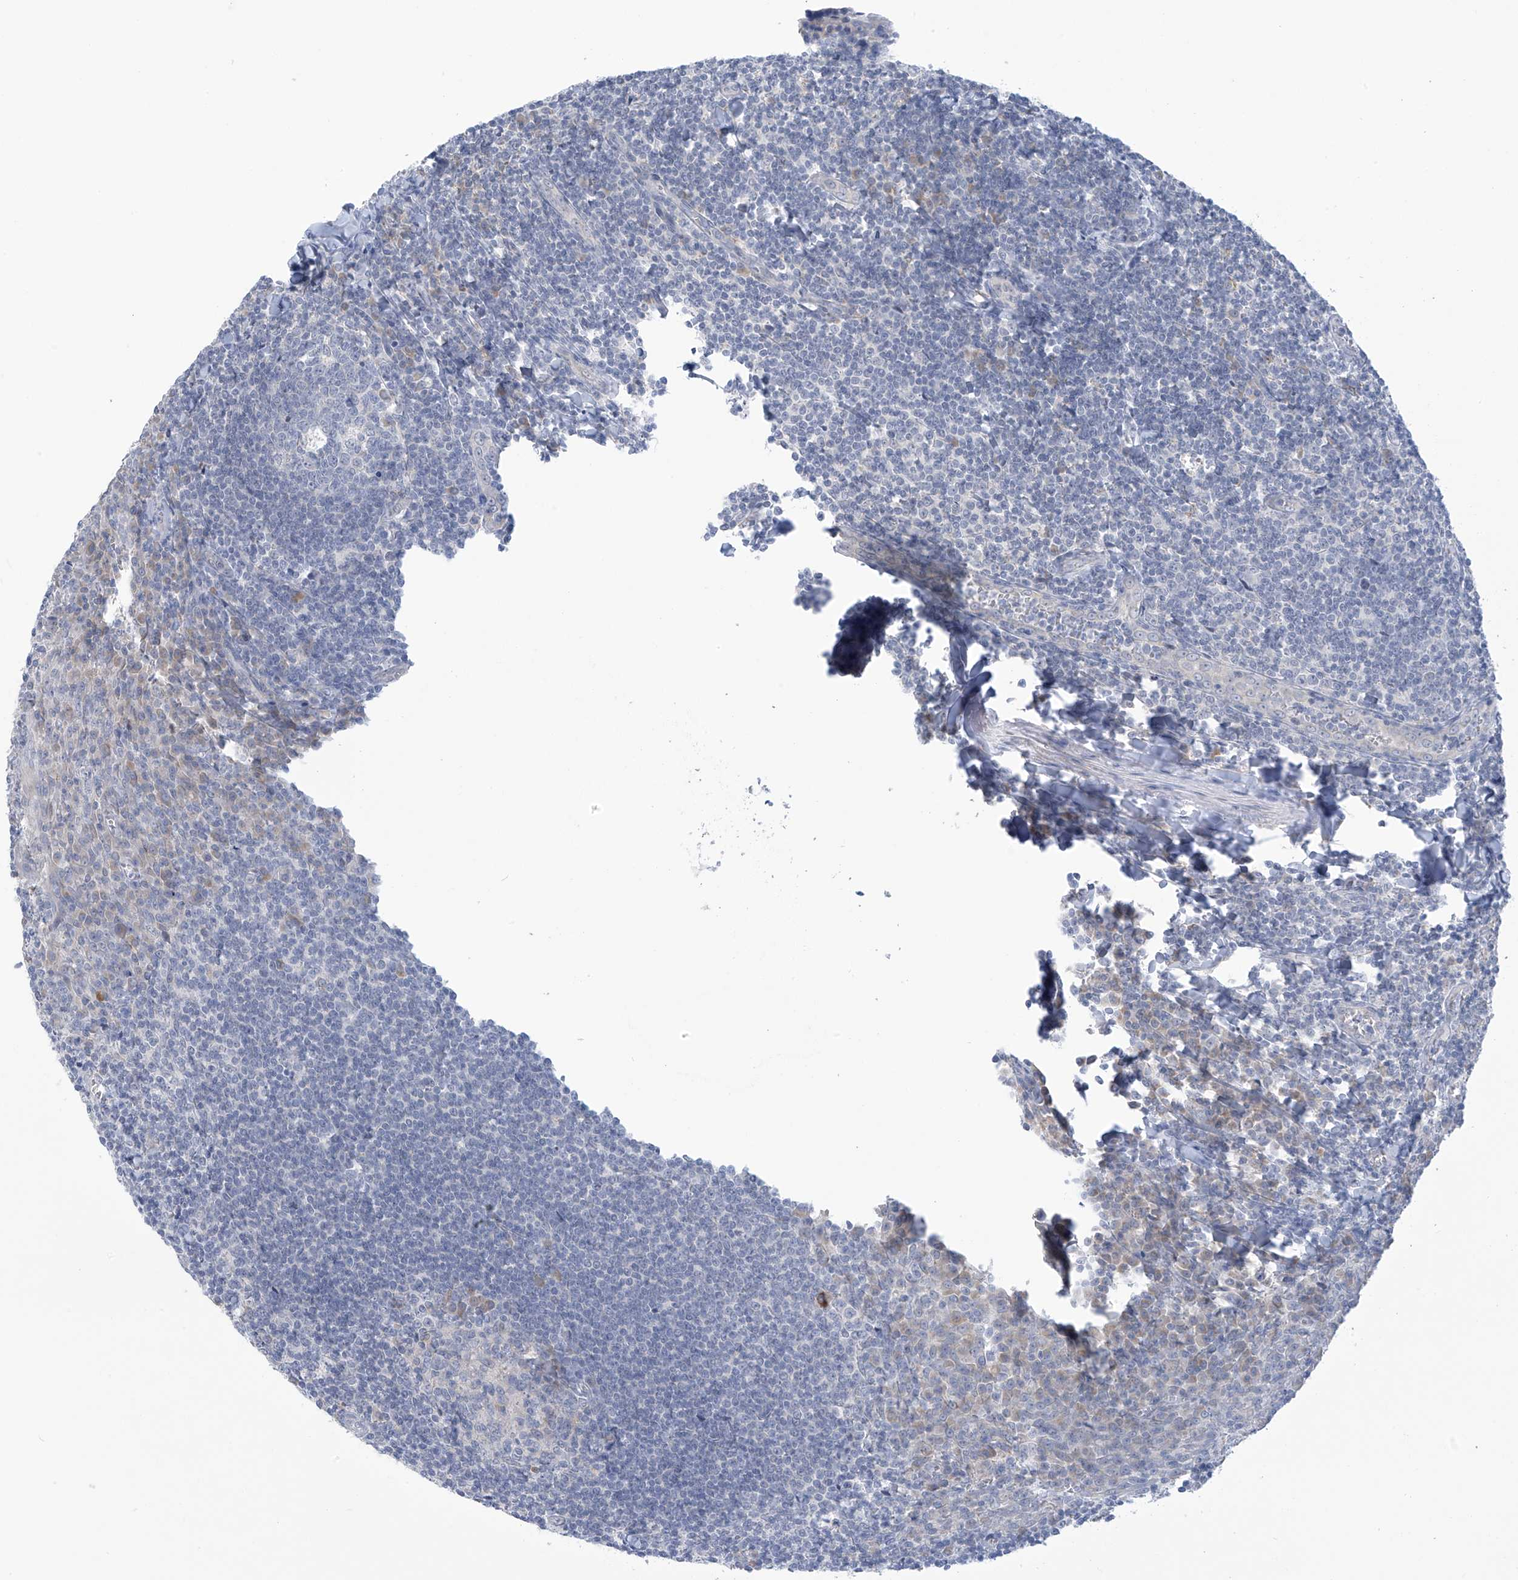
{"staining": {"intensity": "negative", "quantity": "none", "location": "none"}, "tissue": "tonsil", "cell_type": "Germinal center cells", "image_type": "normal", "snomed": [{"axis": "morphology", "description": "Normal tissue, NOS"}, {"axis": "topography", "description": "Tonsil"}], "caption": "IHC photomicrograph of benign tonsil: tonsil stained with DAB (3,3'-diaminobenzidine) shows no significant protein expression in germinal center cells.", "gene": "IBA57", "patient": {"sex": "male", "age": 27}}